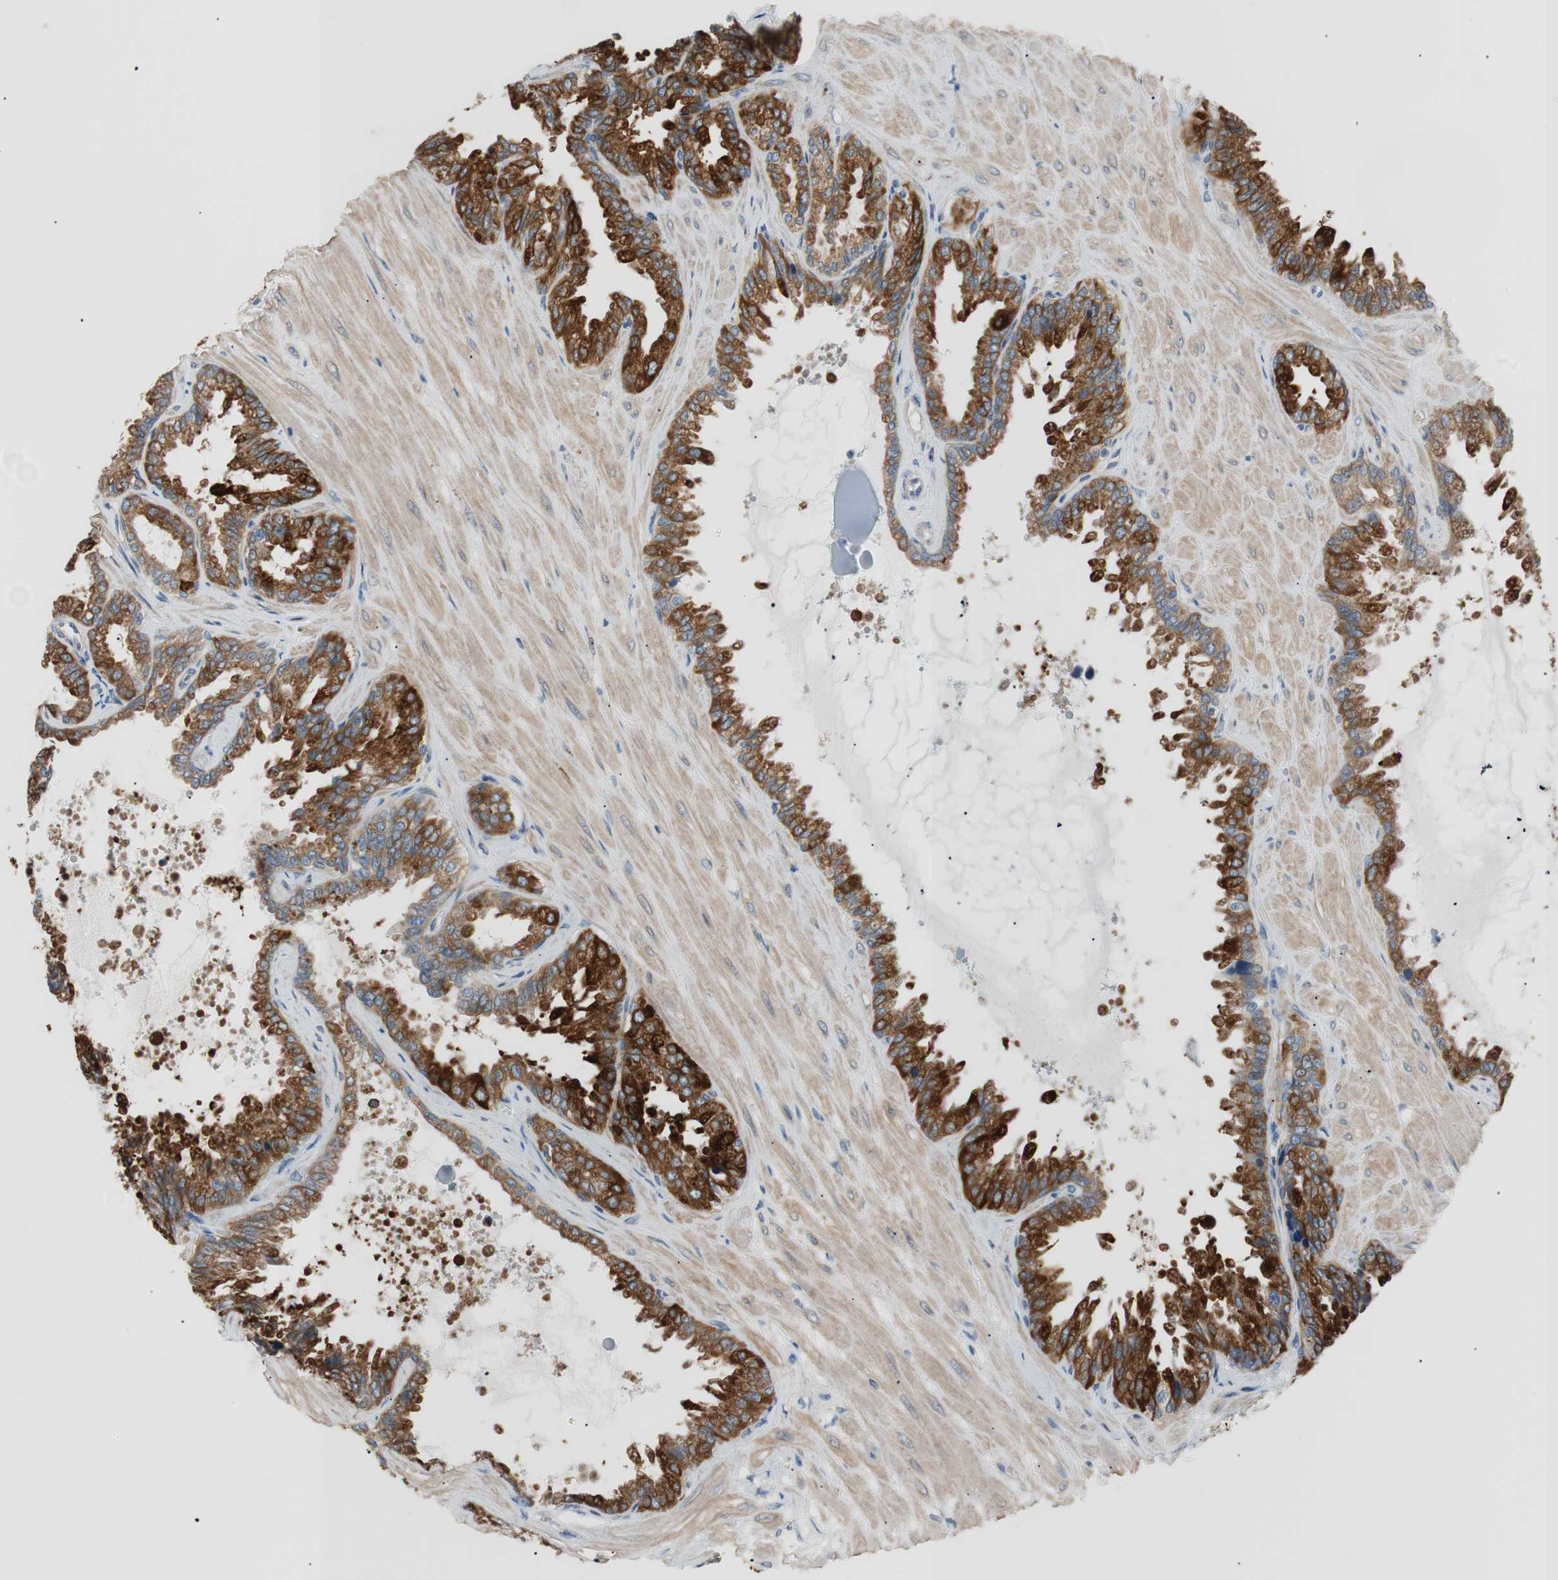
{"staining": {"intensity": "strong", "quantity": ">75%", "location": "cytoplasmic/membranous"}, "tissue": "seminal vesicle", "cell_type": "Glandular cells", "image_type": "normal", "snomed": [{"axis": "morphology", "description": "Normal tissue, NOS"}, {"axis": "topography", "description": "Seminal veicle"}], "caption": "An immunohistochemistry photomicrograph of normal tissue is shown. Protein staining in brown highlights strong cytoplasmic/membranous positivity in seminal vesicle within glandular cells. (Brightfield microscopy of DAB IHC at high magnification).", "gene": "FADS2", "patient": {"sex": "male", "age": 46}}